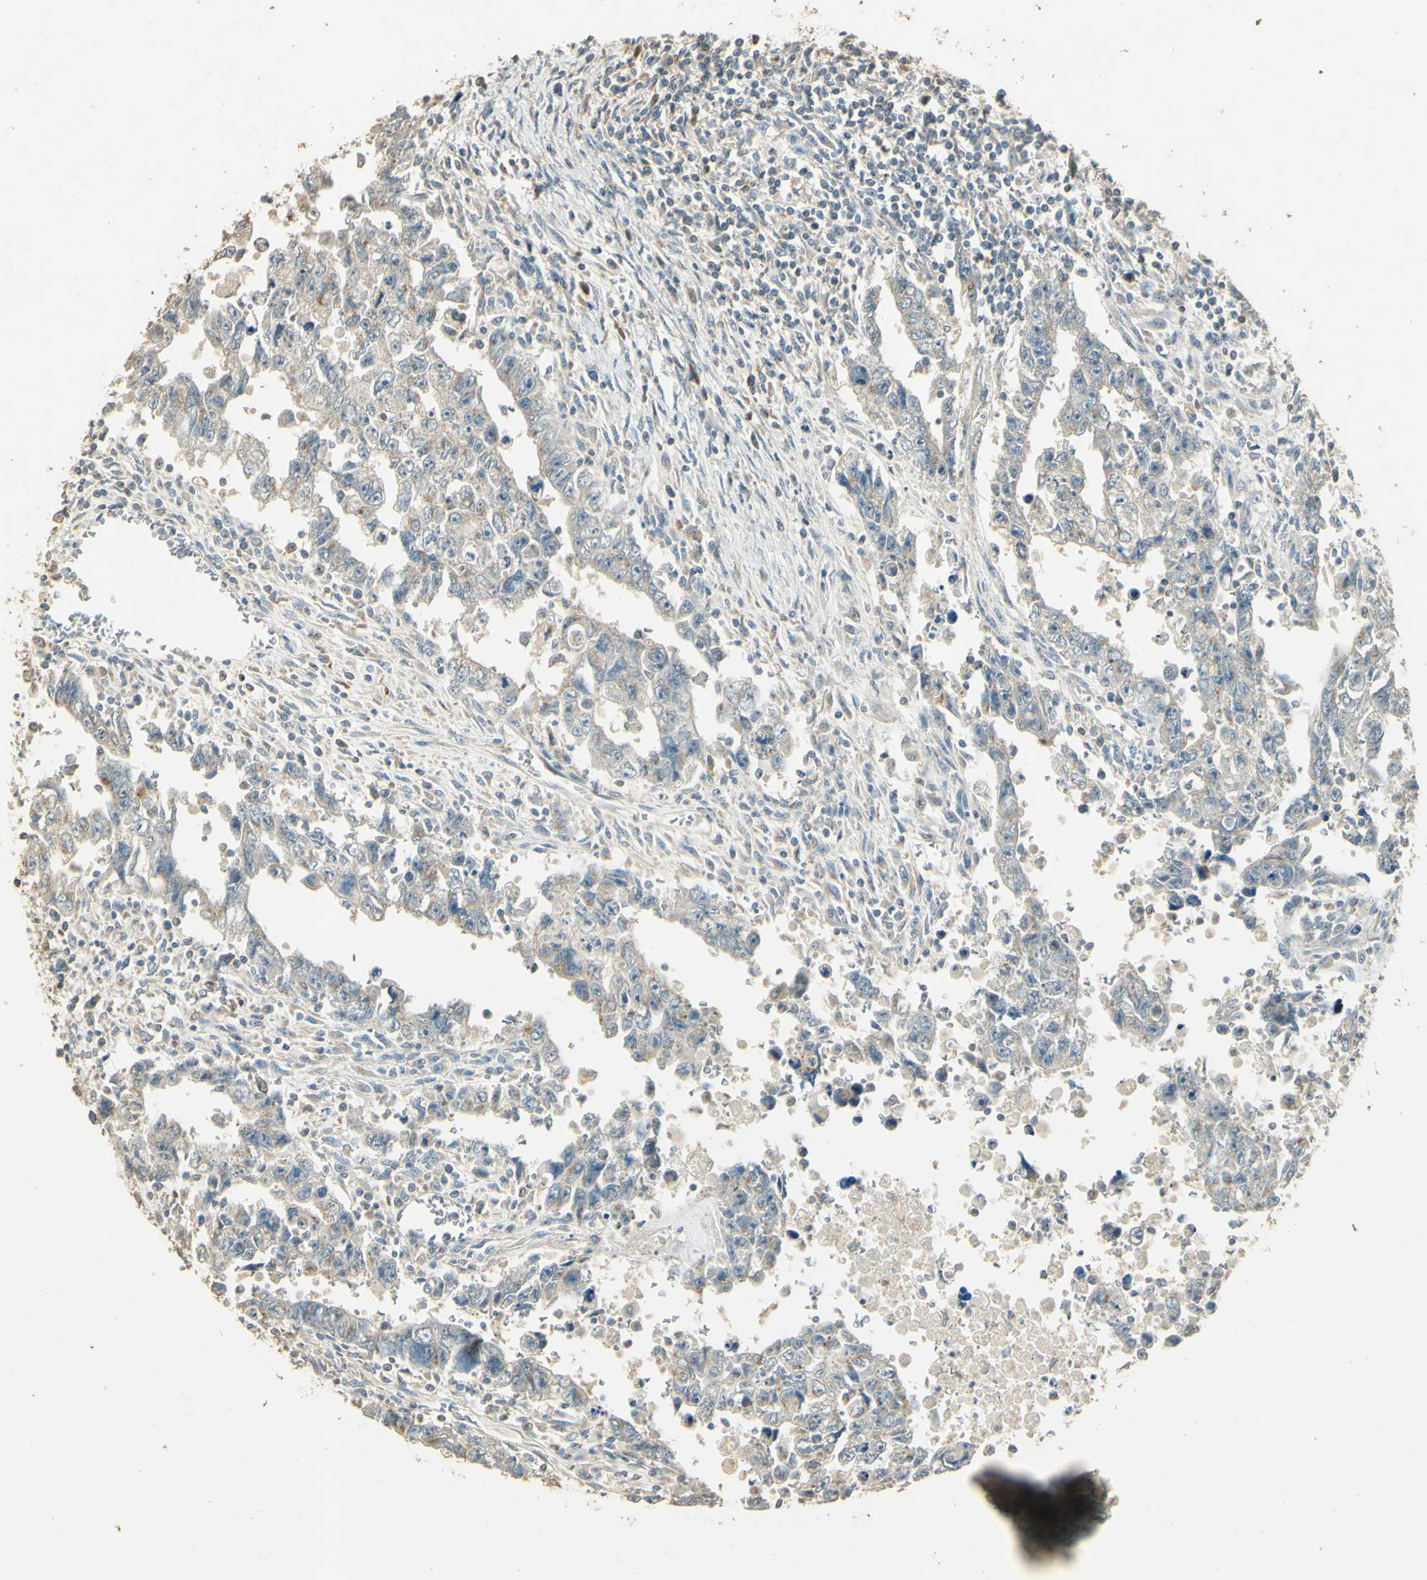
{"staining": {"intensity": "weak", "quantity": "25%-75%", "location": "cytoplasmic/membranous"}, "tissue": "testis cancer", "cell_type": "Tumor cells", "image_type": "cancer", "snomed": [{"axis": "morphology", "description": "Carcinoma, Embryonal, NOS"}, {"axis": "topography", "description": "Testis"}], "caption": "Weak cytoplasmic/membranous positivity for a protein is identified in approximately 25%-75% of tumor cells of embryonal carcinoma (testis) using immunohistochemistry.", "gene": "UXS1", "patient": {"sex": "male", "age": 28}}